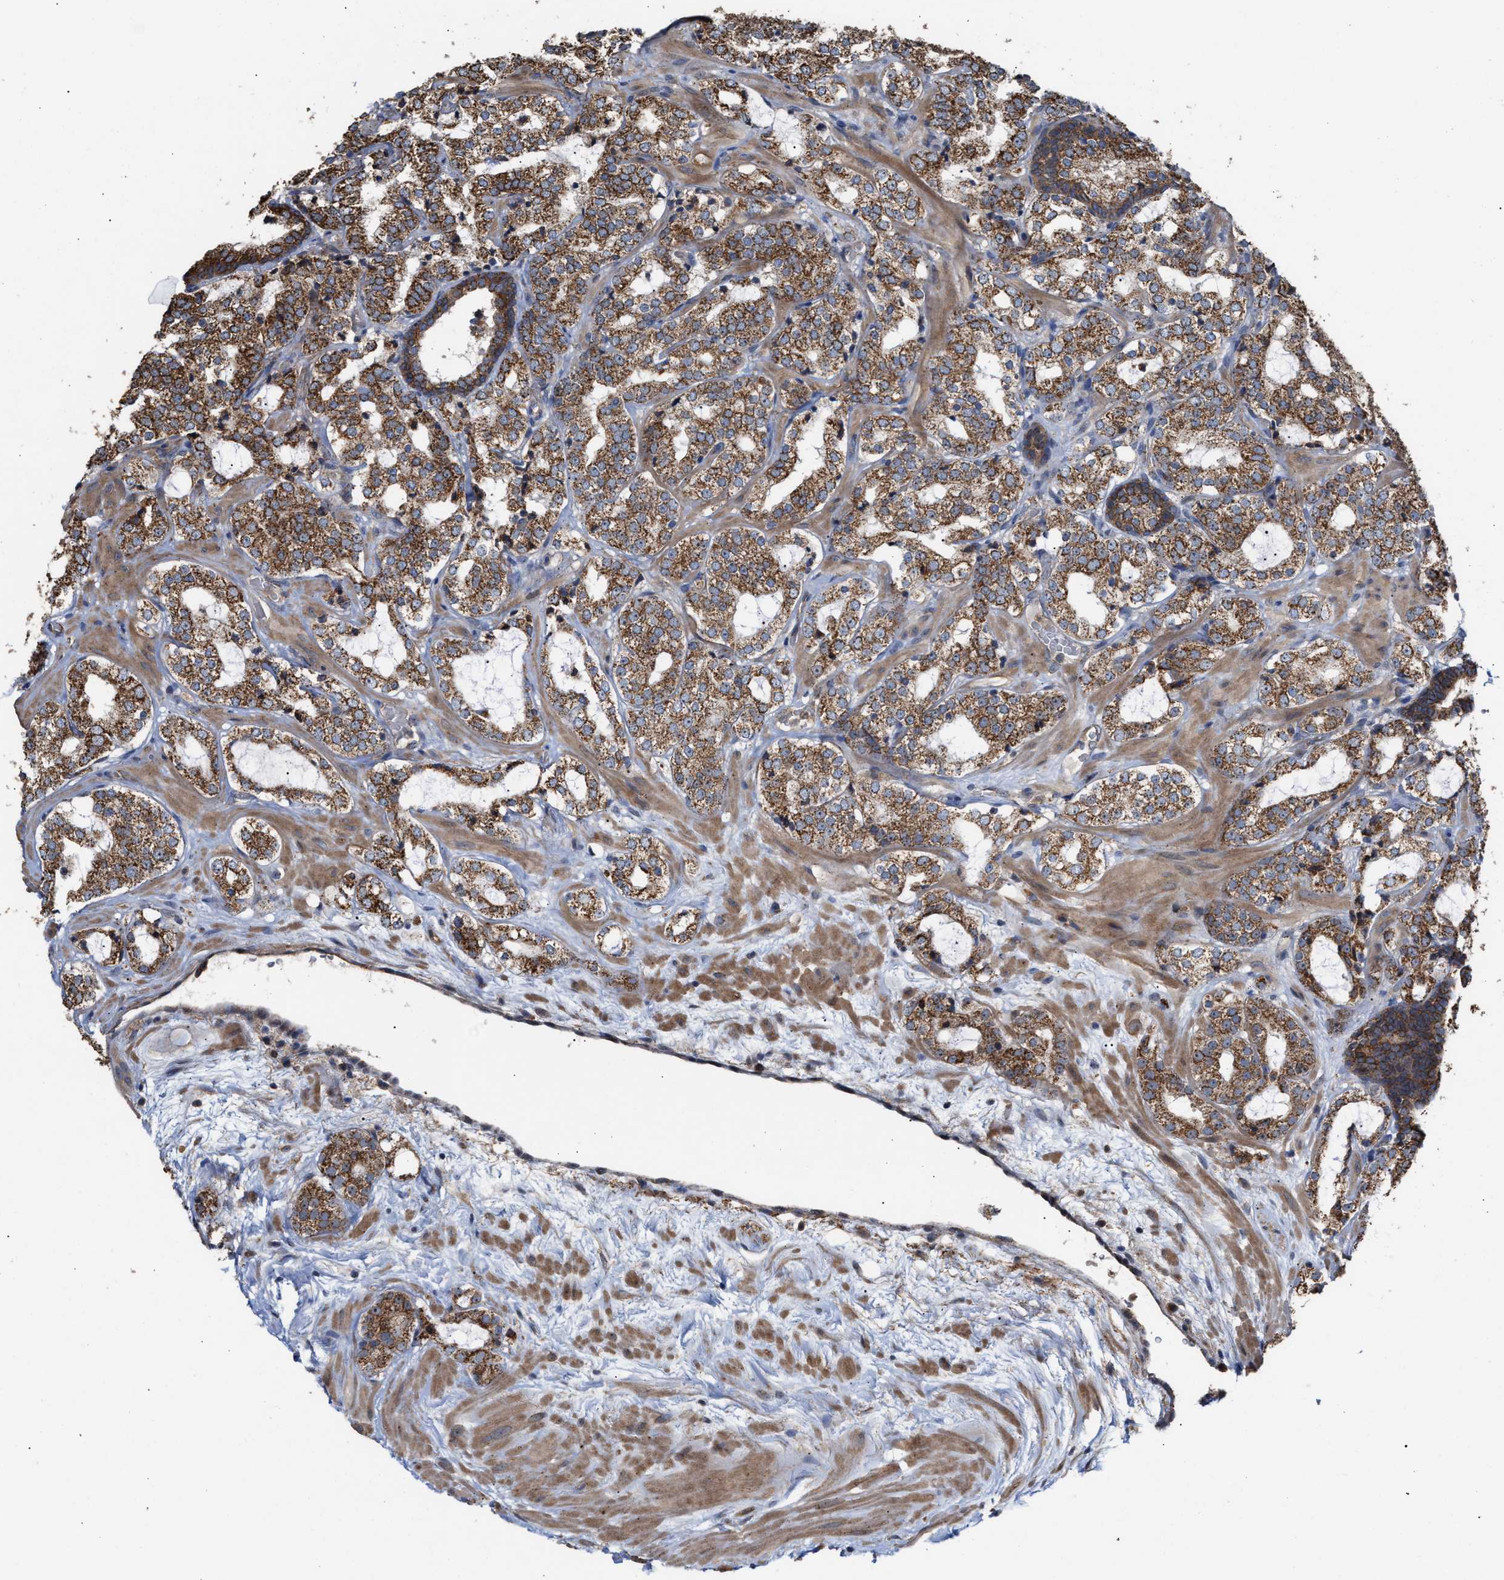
{"staining": {"intensity": "strong", "quantity": ">75%", "location": "cytoplasmic/membranous"}, "tissue": "prostate cancer", "cell_type": "Tumor cells", "image_type": "cancer", "snomed": [{"axis": "morphology", "description": "Adenocarcinoma, High grade"}, {"axis": "topography", "description": "Prostate"}], "caption": "Immunohistochemical staining of high-grade adenocarcinoma (prostate) demonstrates high levels of strong cytoplasmic/membranous protein expression in approximately >75% of tumor cells.", "gene": "EXOSC2", "patient": {"sex": "male", "age": 64}}